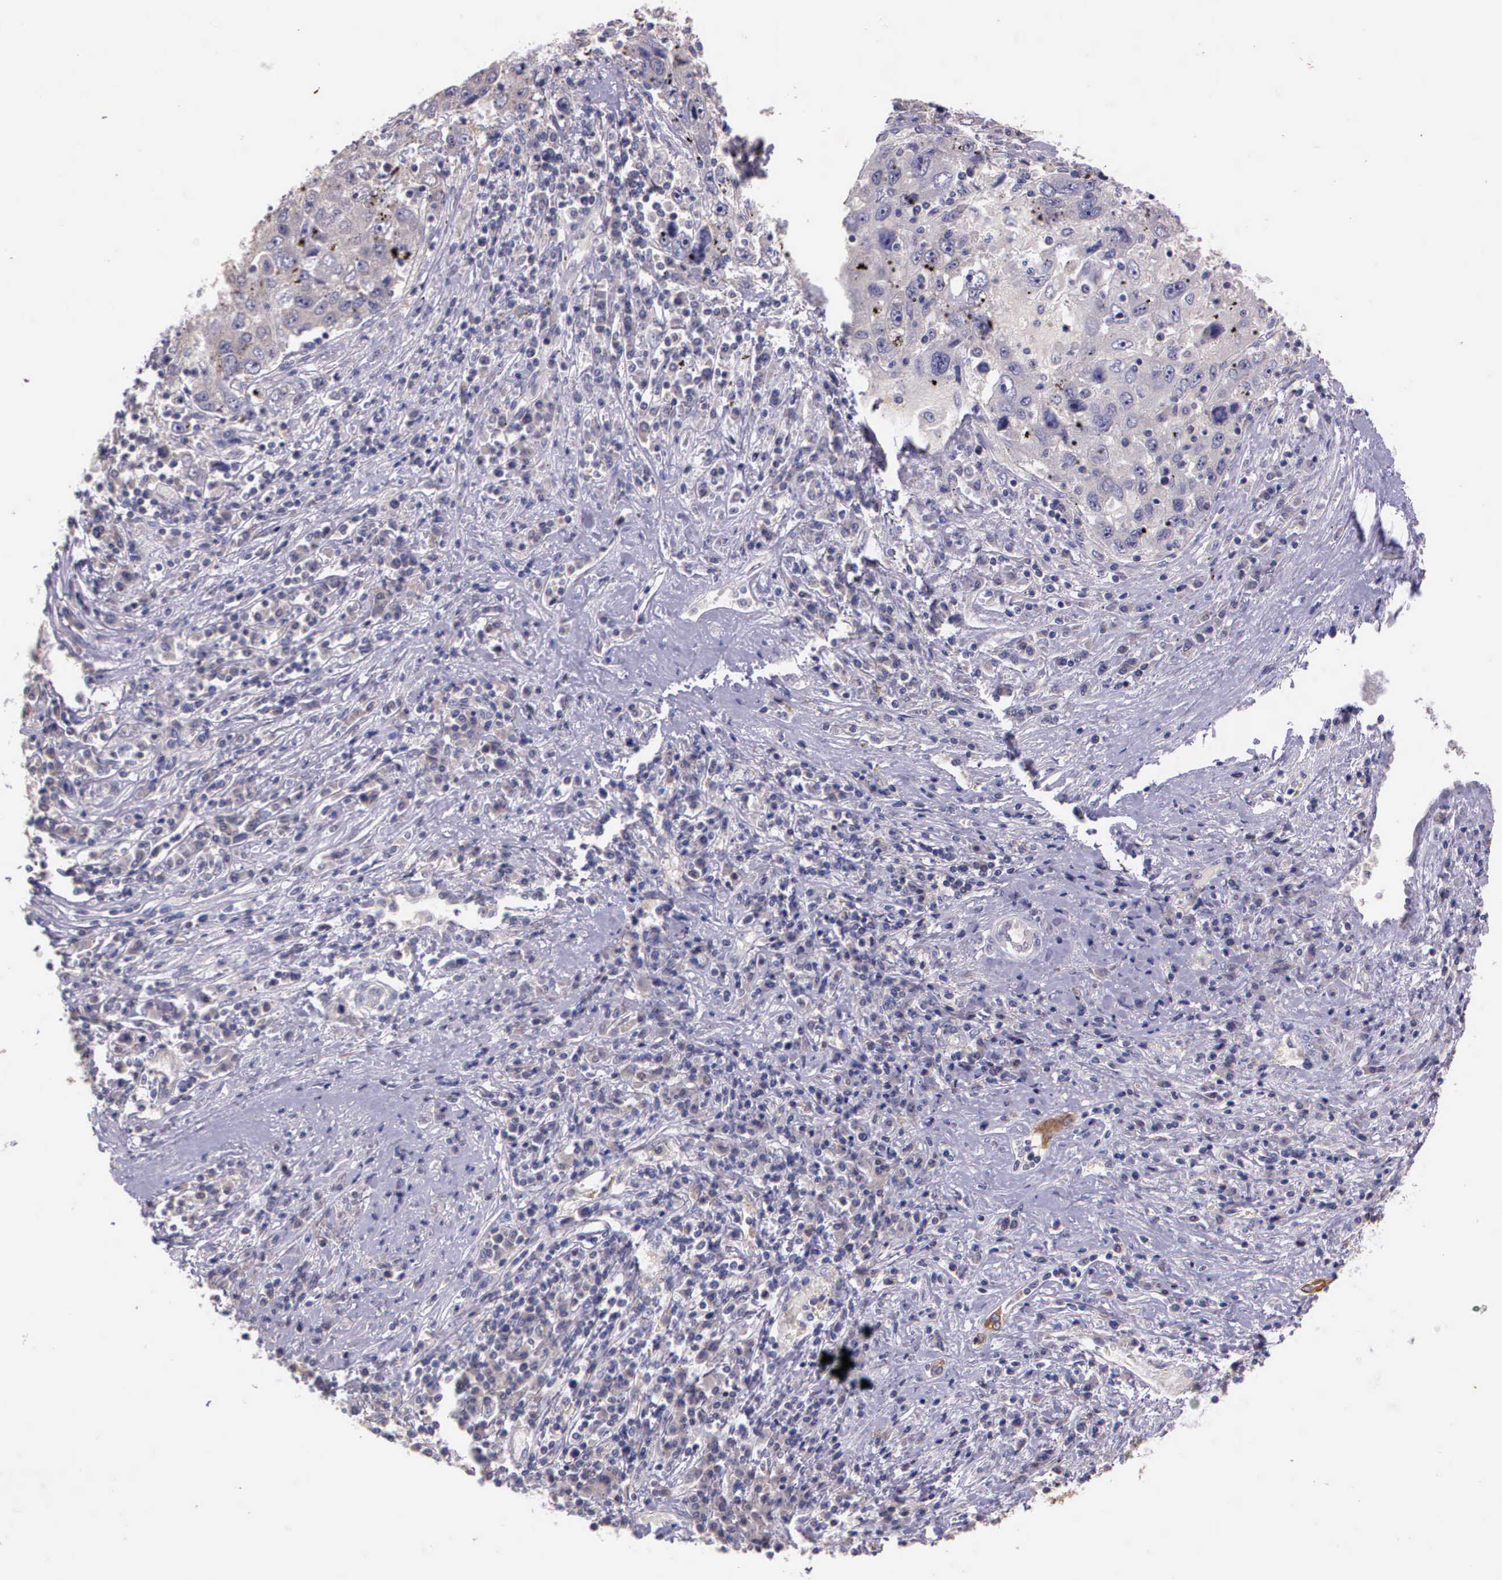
{"staining": {"intensity": "negative", "quantity": "none", "location": "none"}, "tissue": "liver cancer", "cell_type": "Tumor cells", "image_type": "cancer", "snomed": [{"axis": "morphology", "description": "Carcinoma, Hepatocellular, NOS"}, {"axis": "topography", "description": "Liver"}], "caption": "Tumor cells show no significant positivity in liver hepatocellular carcinoma.", "gene": "IGBP1", "patient": {"sex": "male", "age": 49}}